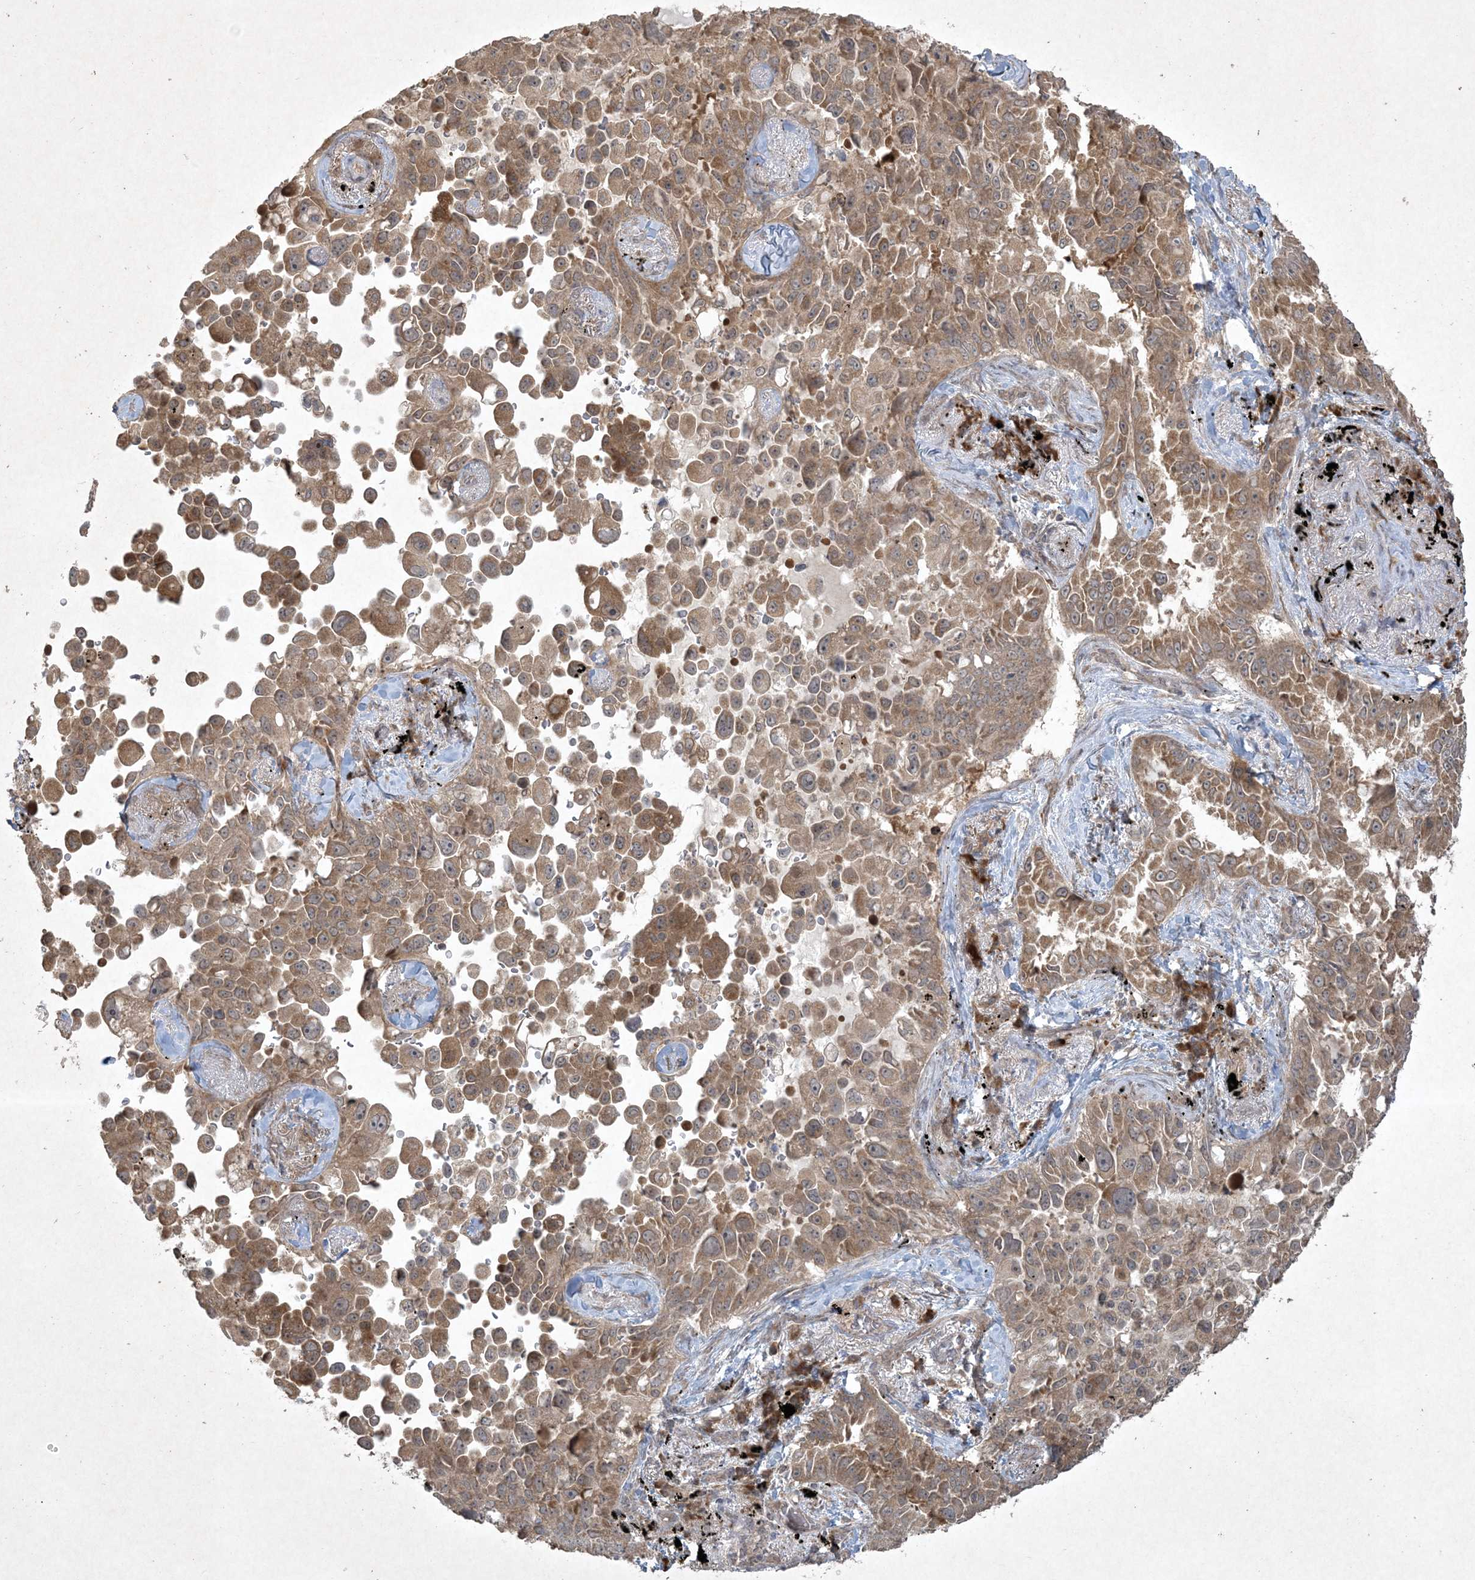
{"staining": {"intensity": "moderate", "quantity": ">75%", "location": "cytoplasmic/membranous"}, "tissue": "lung cancer", "cell_type": "Tumor cells", "image_type": "cancer", "snomed": [{"axis": "morphology", "description": "Adenocarcinoma, NOS"}, {"axis": "topography", "description": "Lung"}], "caption": "Protein expression analysis of human lung cancer (adenocarcinoma) reveals moderate cytoplasmic/membranous expression in about >75% of tumor cells. Nuclei are stained in blue.", "gene": "NRBP2", "patient": {"sex": "female", "age": 67}}